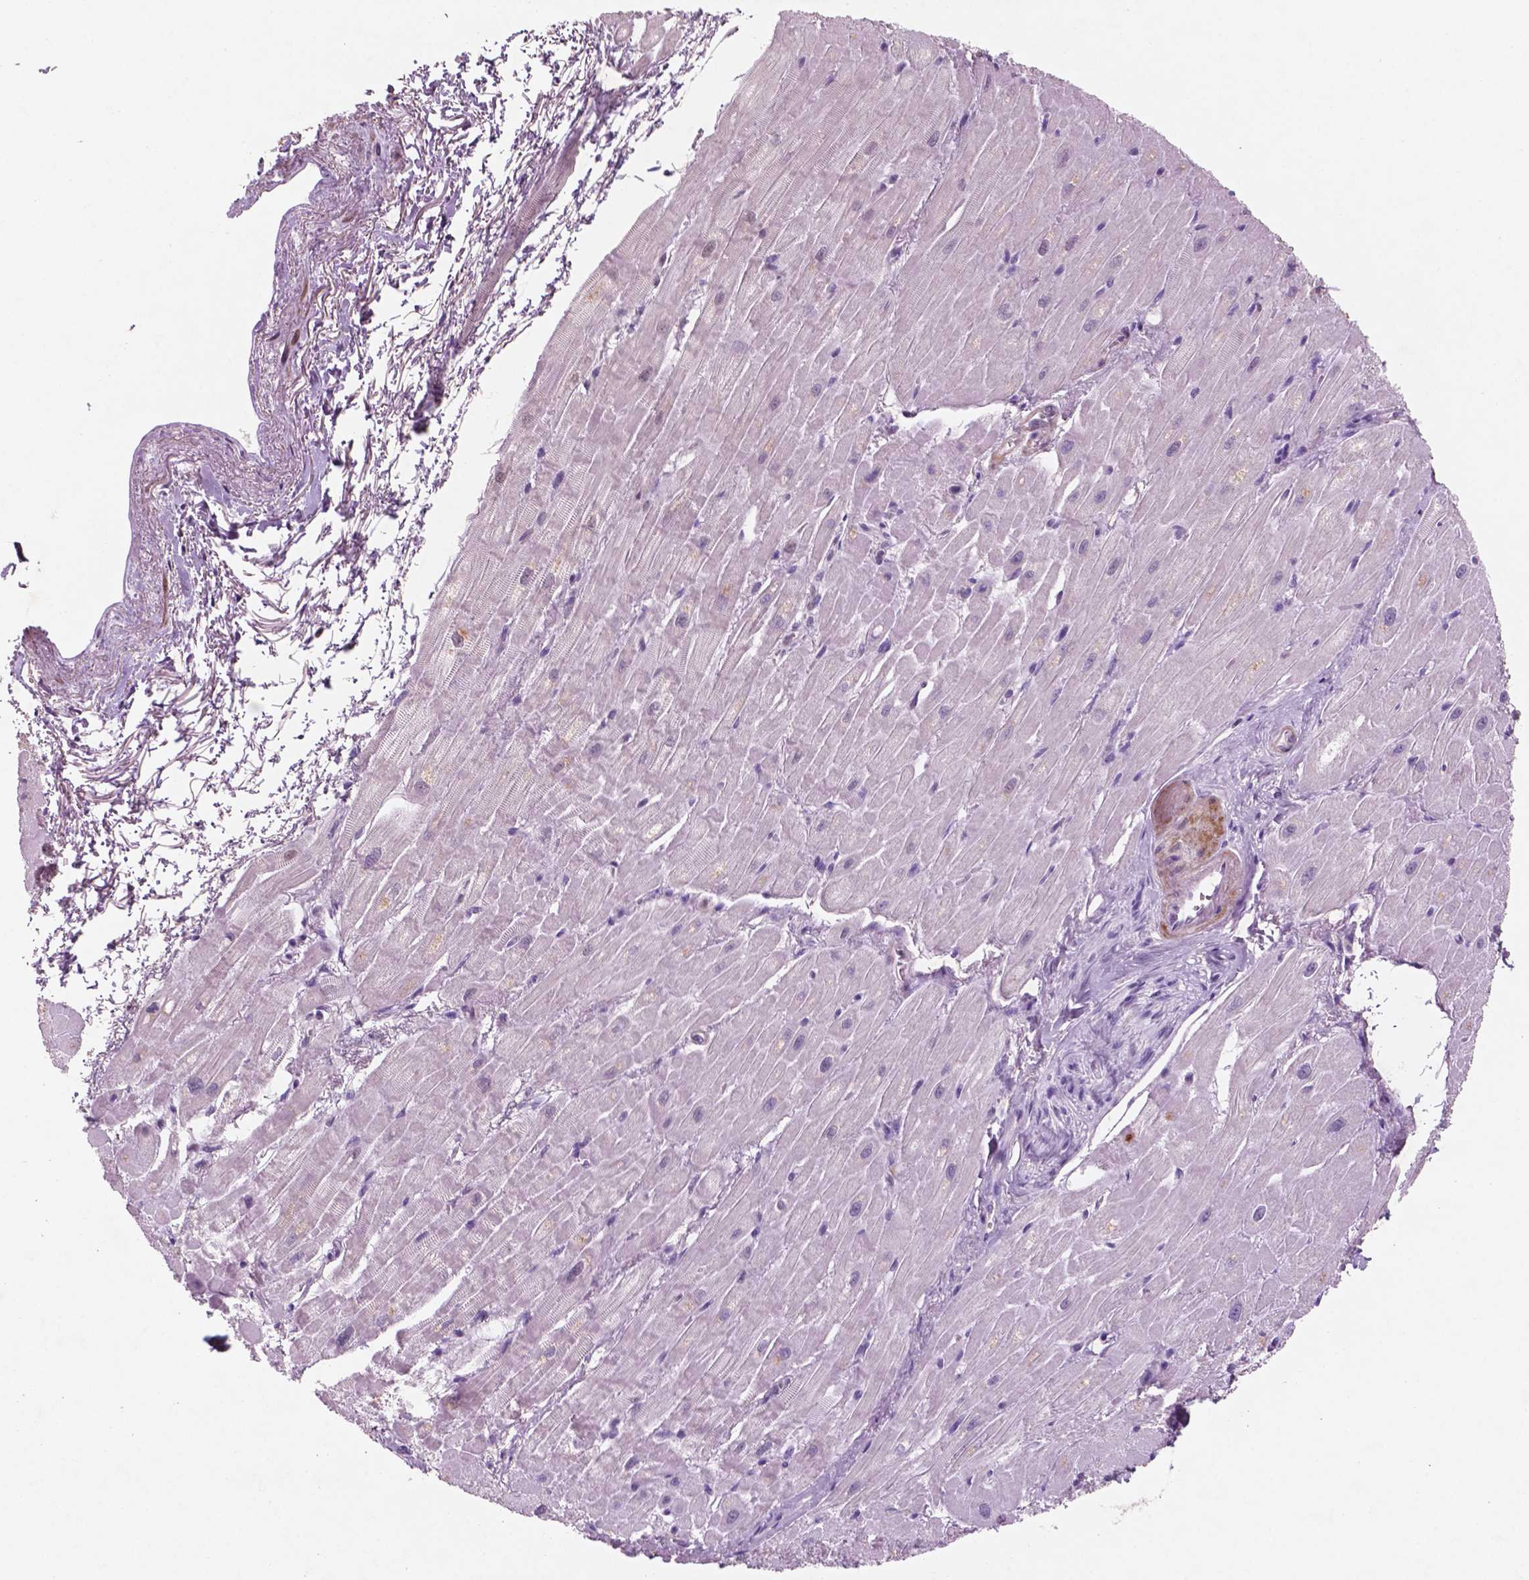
{"staining": {"intensity": "negative", "quantity": "none", "location": "none"}, "tissue": "heart muscle", "cell_type": "Cardiomyocytes", "image_type": "normal", "snomed": [{"axis": "morphology", "description": "Normal tissue, NOS"}, {"axis": "topography", "description": "Heart"}], "caption": "Cardiomyocytes show no significant staining in unremarkable heart muscle. (DAB immunohistochemistry (IHC) visualized using brightfield microscopy, high magnification).", "gene": "CTR9", "patient": {"sex": "male", "age": 62}}